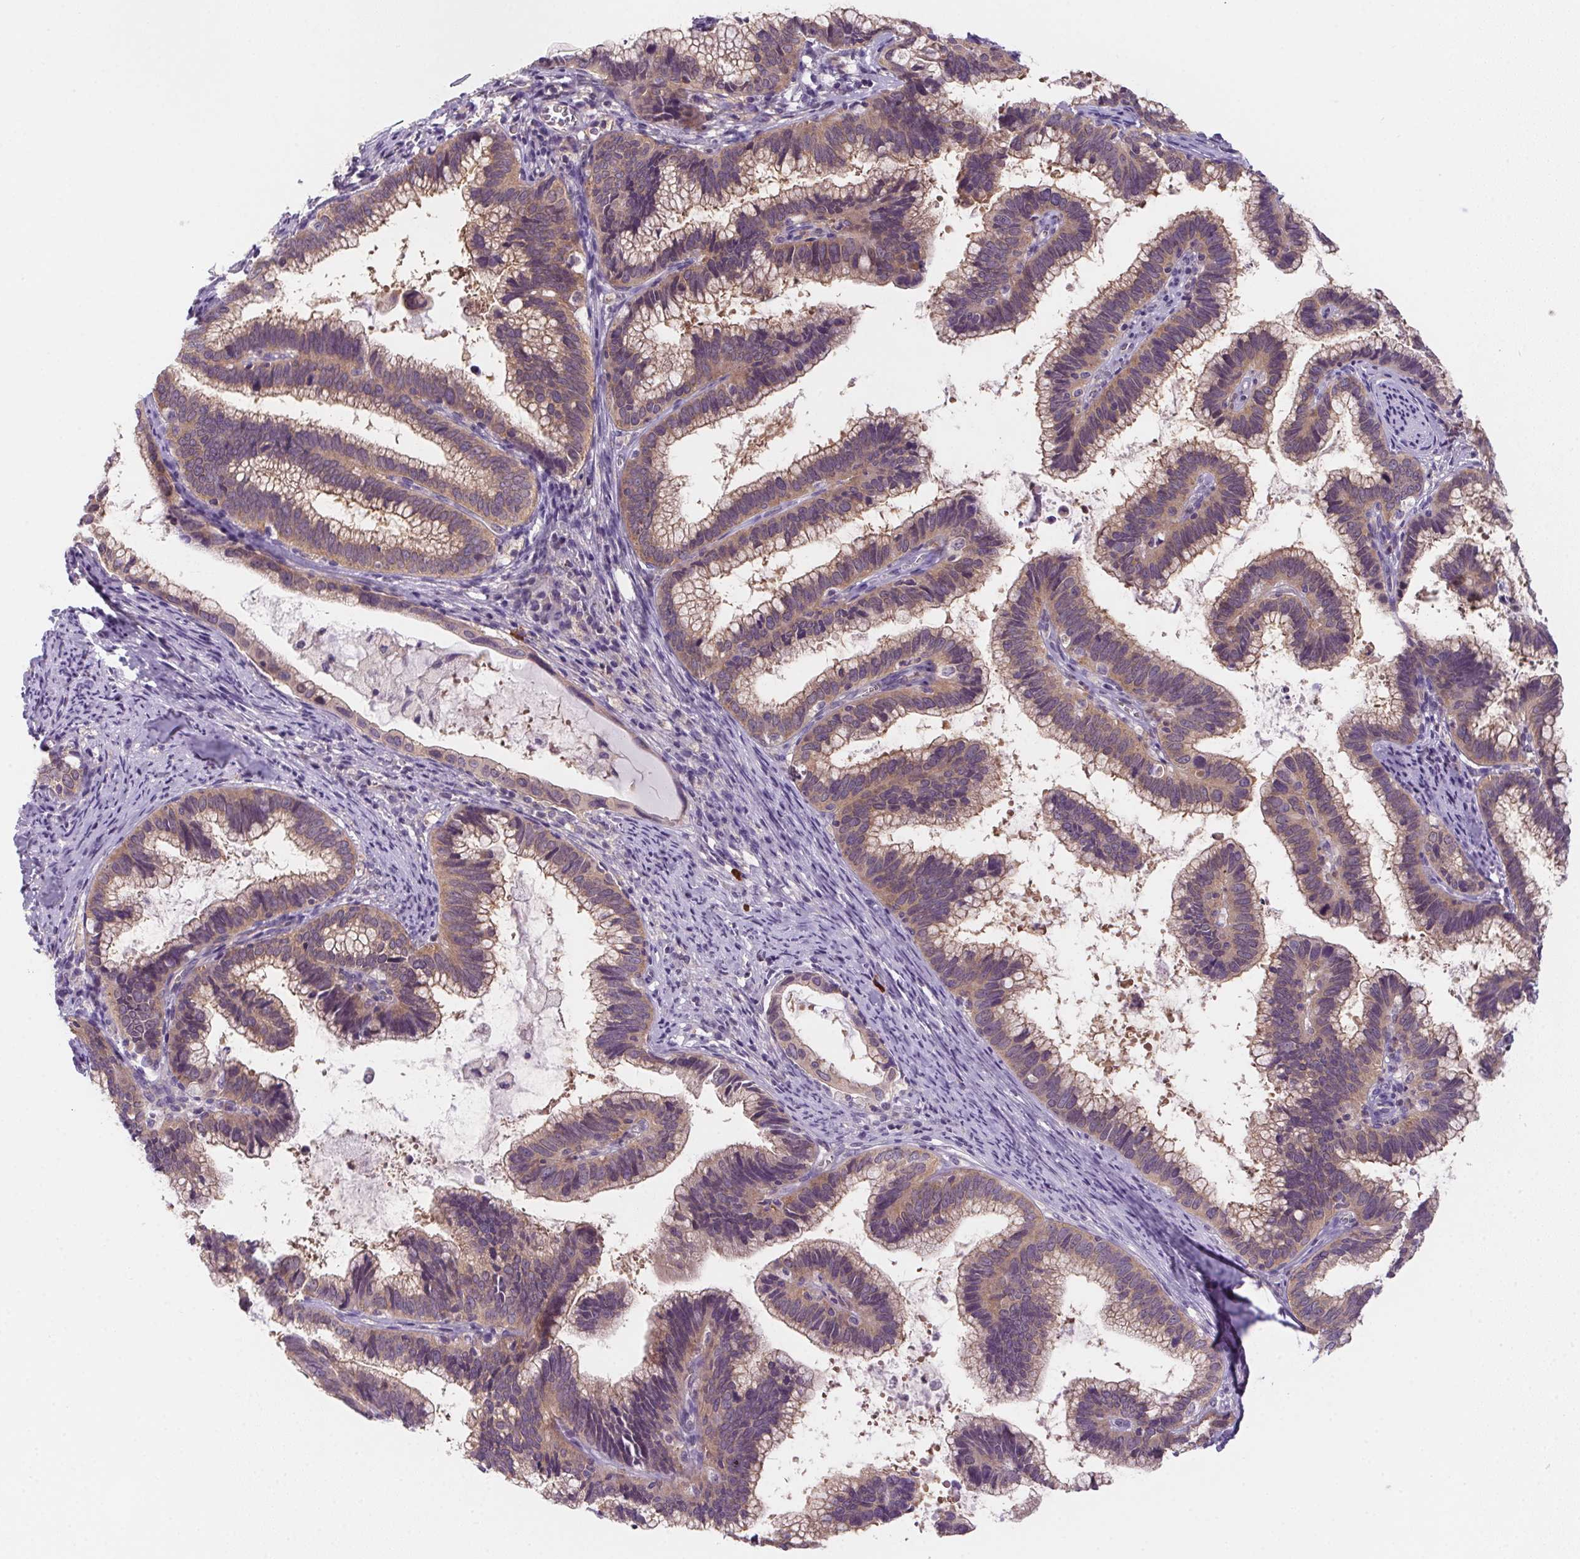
{"staining": {"intensity": "weak", "quantity": ">75%", "location": "cytoplasmic/membranous"}, "tissue": "cervical cancer", "cell_type": "Tumor cells", "image_type": "cancer", "snomed": [{"axis": "morphology", "description": "Adenocarcinoma, NOS"}, {"axis": "topography", "description": "Cervix"}], "caption": "This photomicrograph reveals IHC staining of cervical adenocarcinoma, with low weak cytoplasmic/membranous expression in approximately >75% of tumor cells.", "gene": "PRKAA1", "patient": {"sex": "female", "age": 61}}